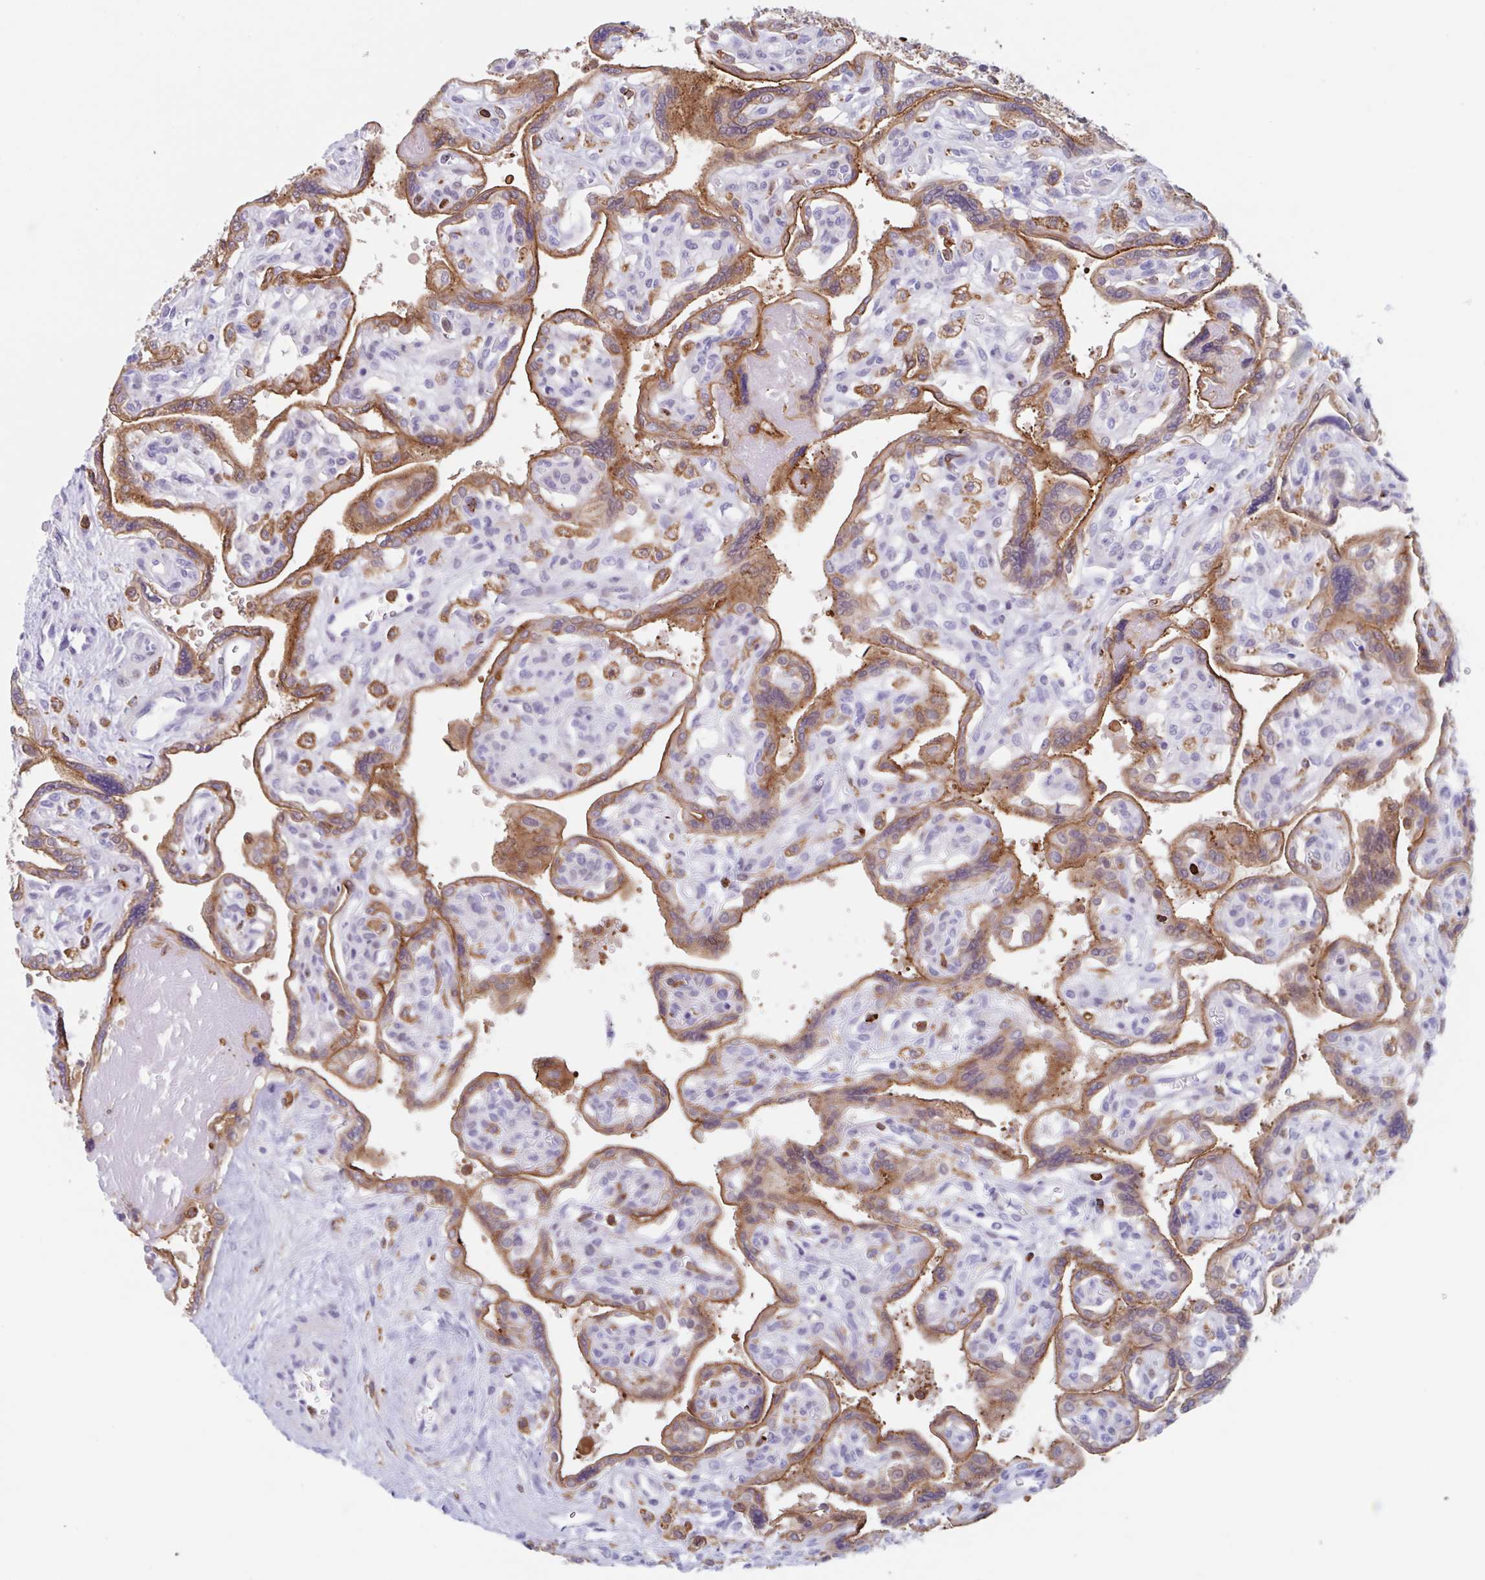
{"staining": {"intensity": "strong", "quantity": ">75%", "location": "cytoplasmic/membranous"}, "tissue": "placenta", "cell_type": "Trophoblastic cells", "image_type": "normal", "snomed": [{"axis": "morphology", "description": "Normal tissue, NOS"}, {"axis": "topography", "description": "Placenta"}], "caption": "Unremarkable placenta reveals strong cytoplasmic/membranous staining in approximately >75% of trophoblastic cells.", "gene": "EFHD1", "patient": {"sex": "female", "age": 39}}